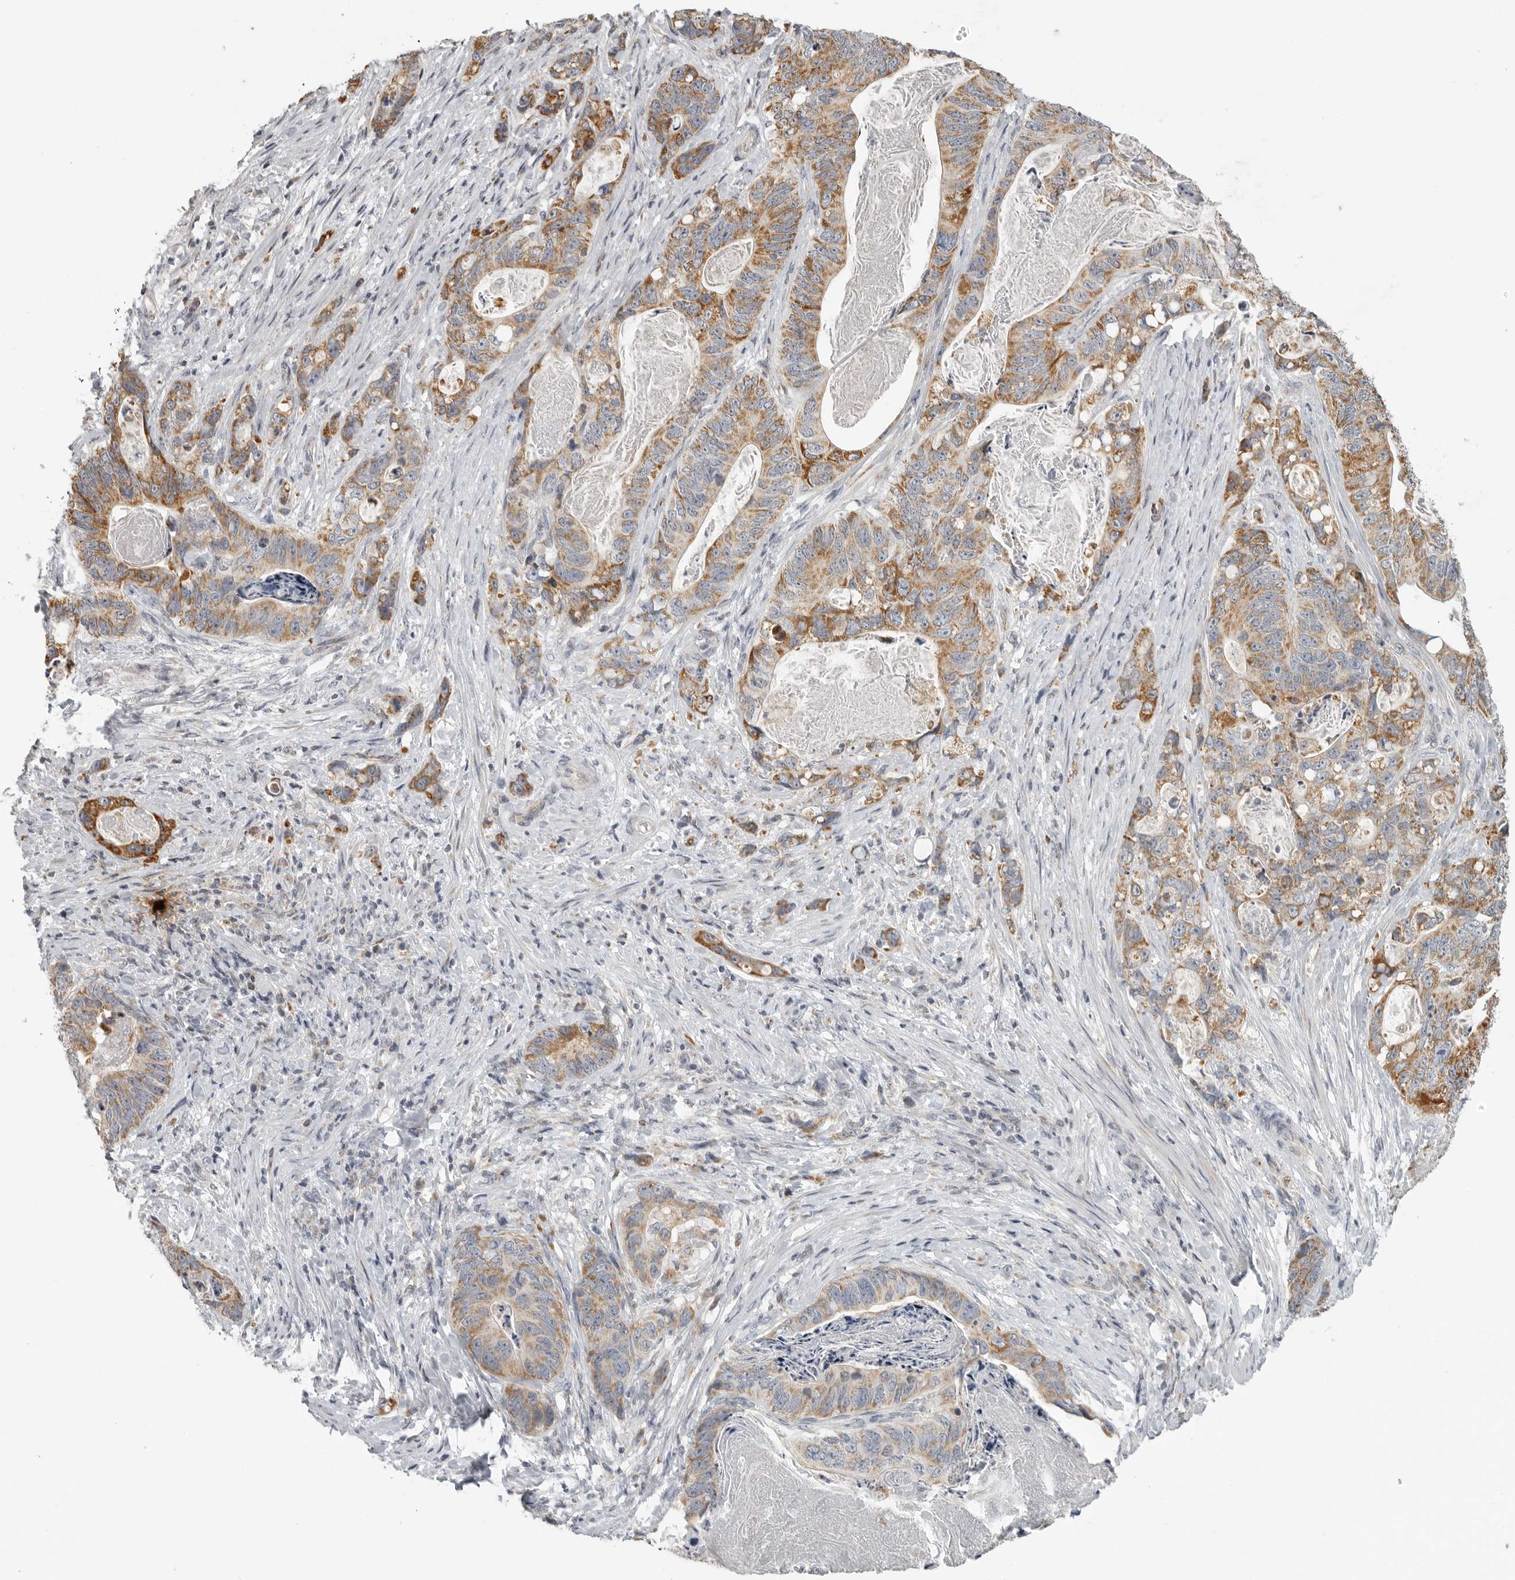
{"staining": {"intensity": "moderate", "quantity": ">75%", "location": "cytoplasmic/membranous"}, "tissue": "stomach cancer", "cell_type": "Tumor cells", "image_type": "cancer", "snomed": [{"axis": "morphology", "description": "Normal tissue, NOS"}, {"axis": "morphology", "description": "Adenocarcinoma, NOS"}, {"axis": "topography", "description": "Stomach"}], "caption": "The immunohistochemical stain shows moderate cytoplasmic/membranous staining in tumor cells of adenocarcinoma (stomach) tissue.", "gene": "RXFP3", "patient": {"sex": "female", "age": 89}}